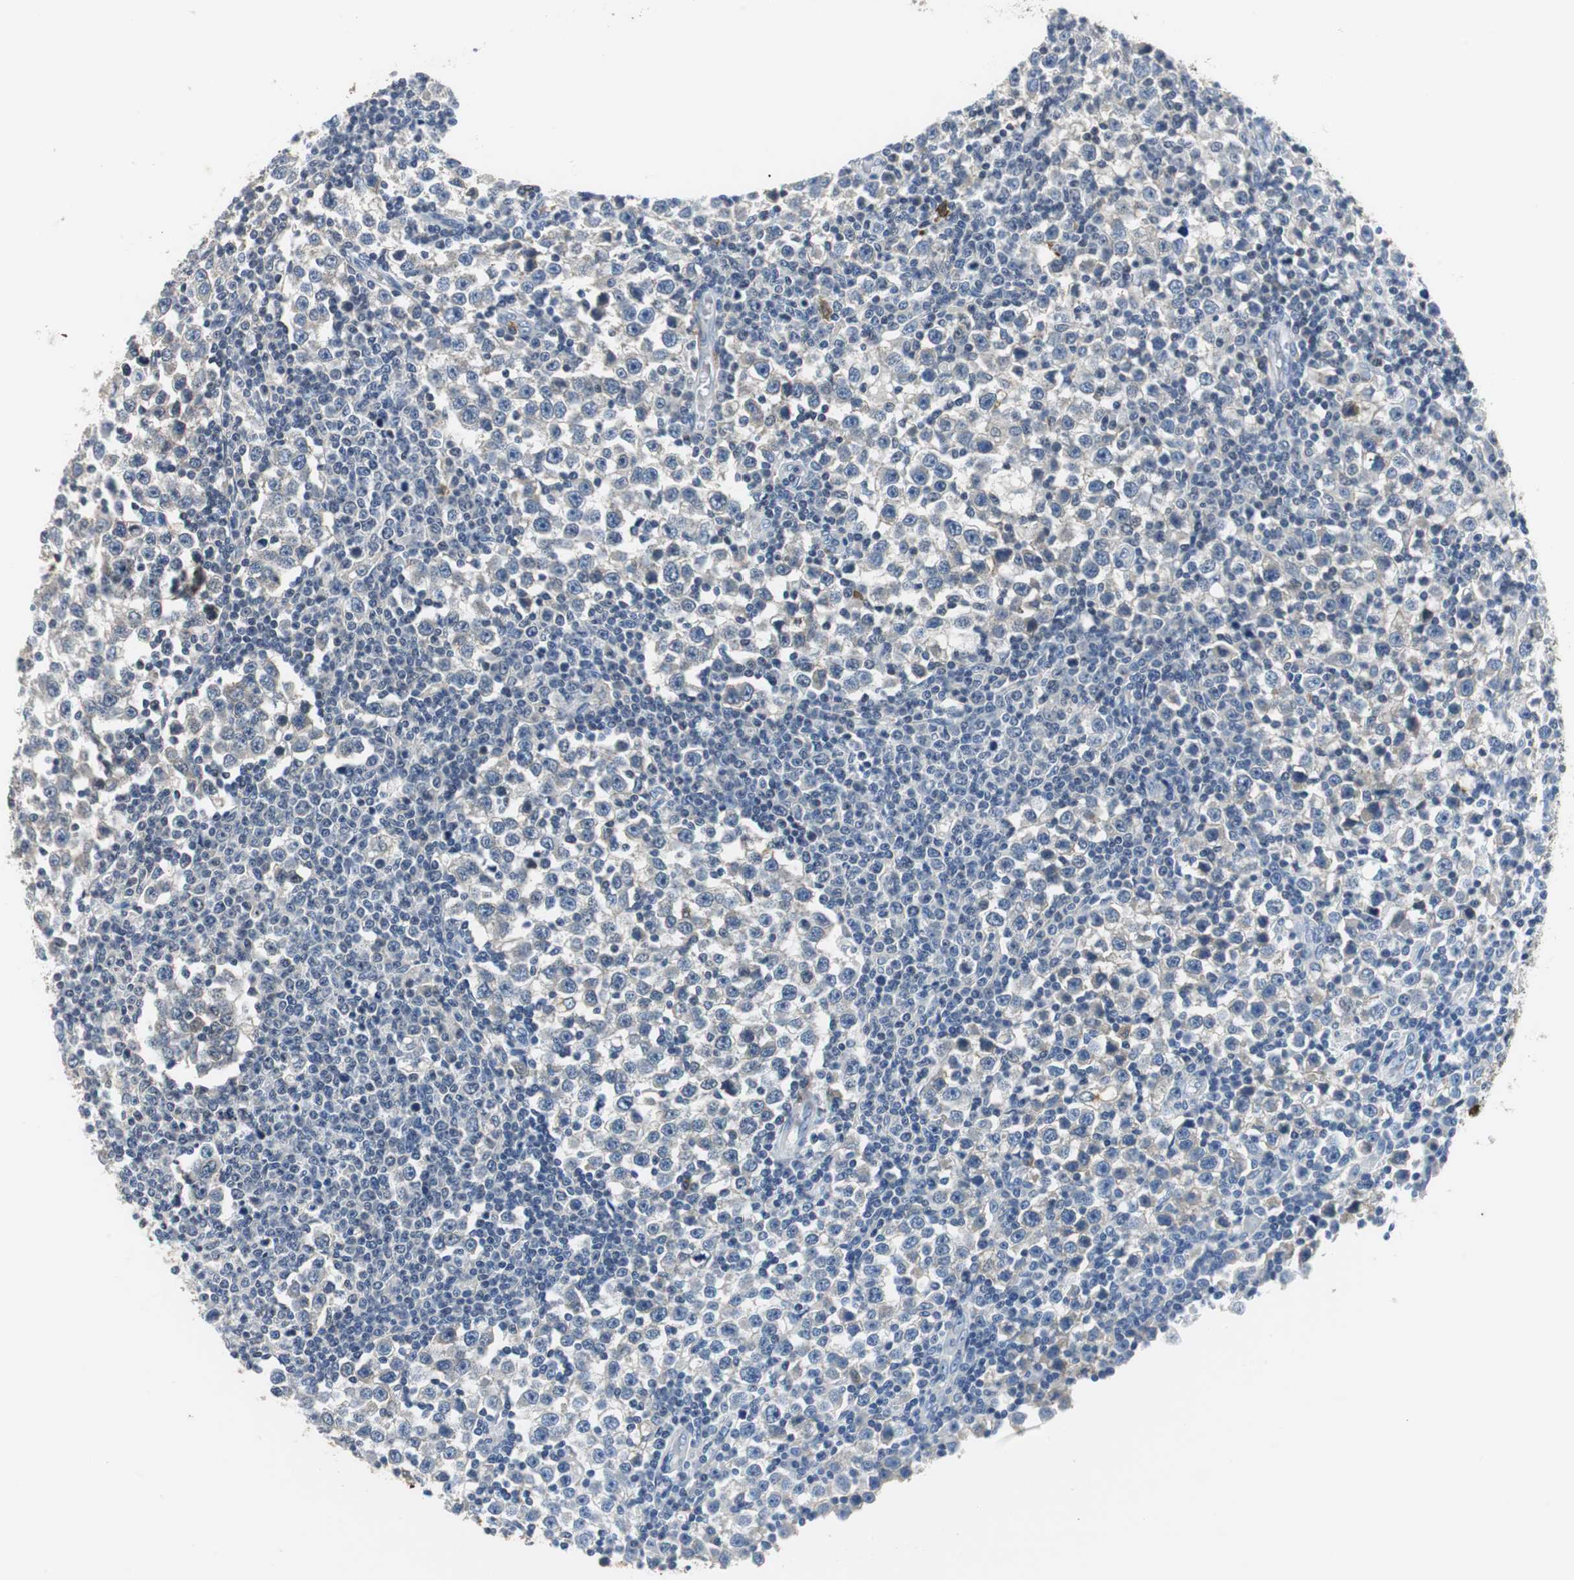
{"staining": {"intensity": "negative", "quantity": "none", "location": "none"}, "tissue": "testis cancer", "cell_type": "Tumor cells", "image_type": "cancer", "snomed": [{"axis": "morphology", "description": "Seminoma, NOS"}, {"axis": "topography", "description": "Testis"}], "caption": "High power microscopy photomicrograph of an immunohistochemistry micrograph of testis cancer, revealing no significant positivity in tumor cells.", "gene": "ORM1", "patient": {"sex": "male", "age": 65}}